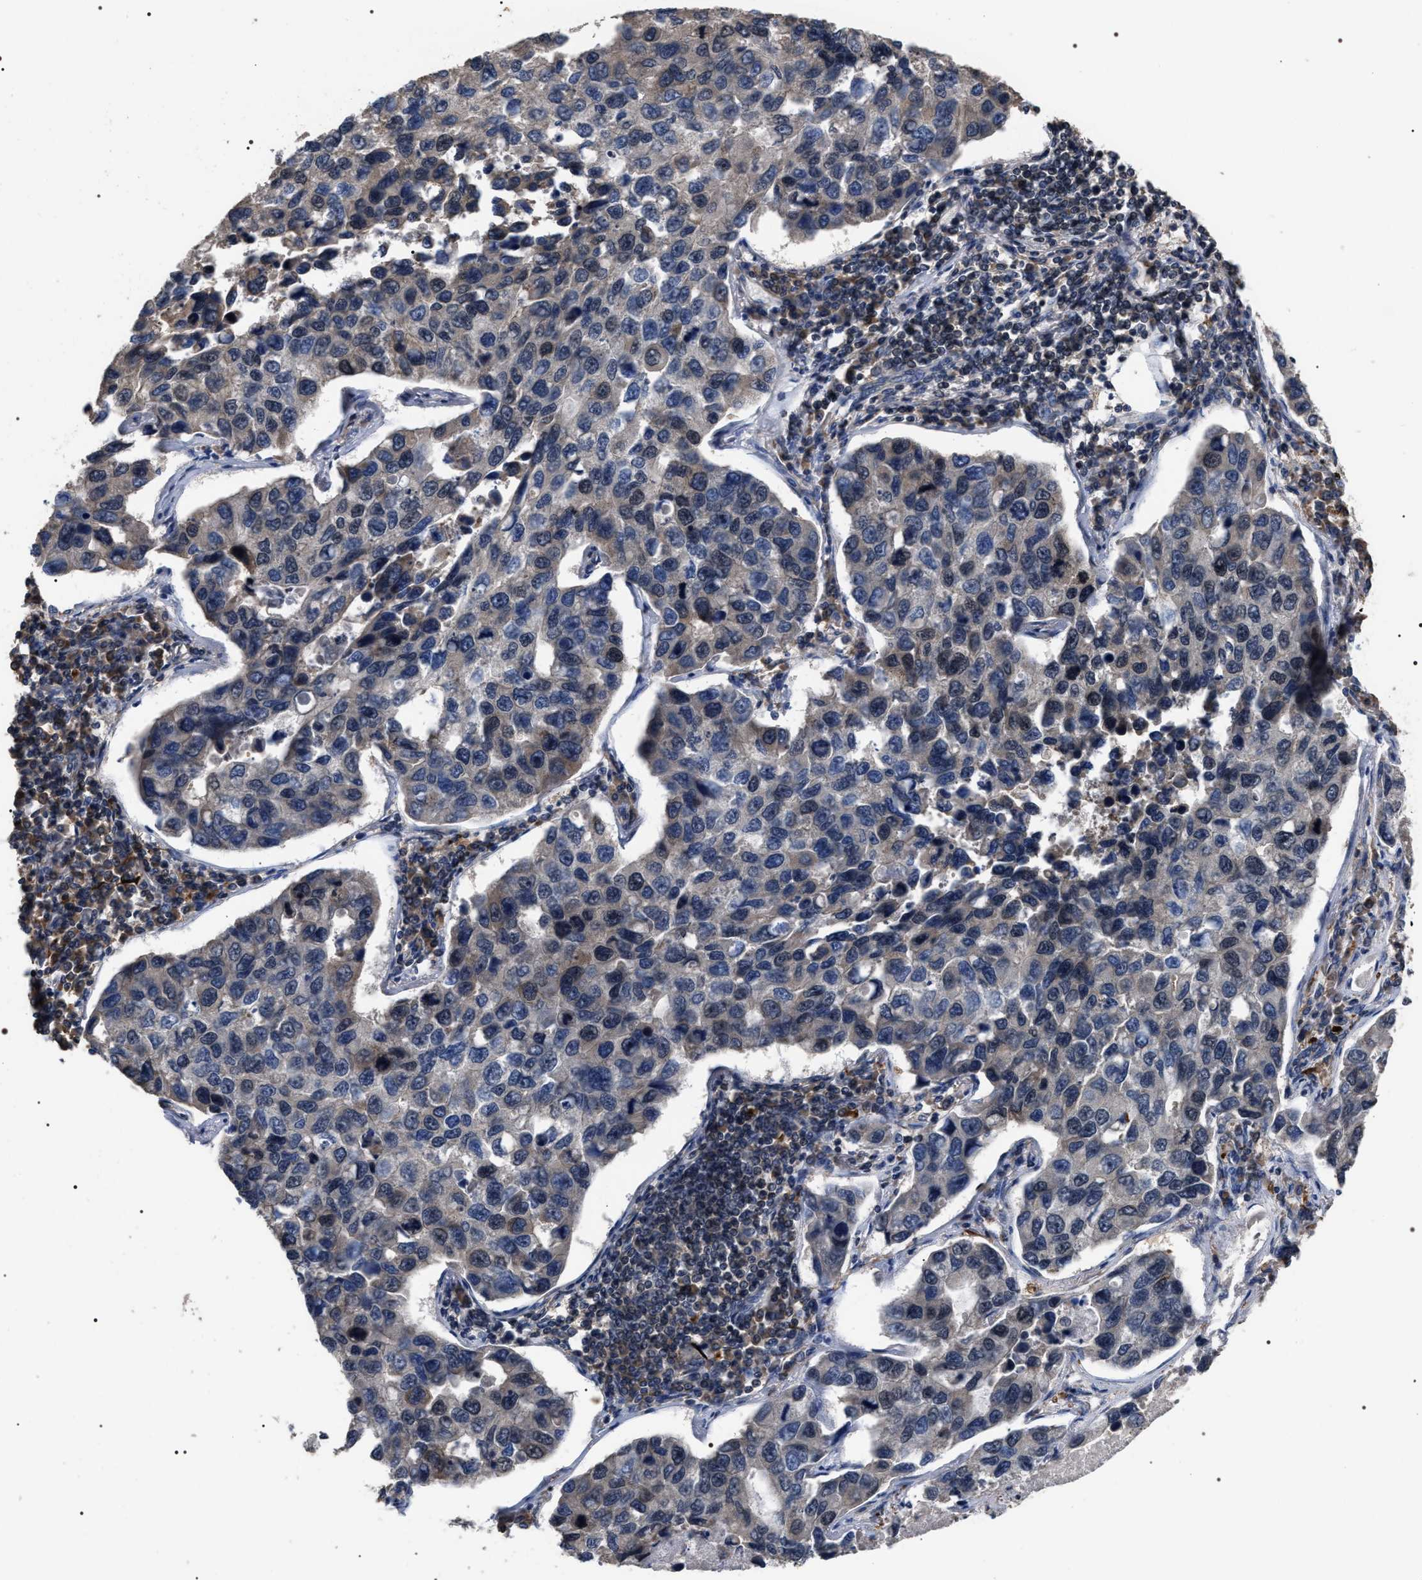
{"staining": {"intensity": "weak", "quantity": "<25%", "location": "cytoplasmic/membranous"}, "tissue": "lung cancer", "cell_type": "Tumor cells", "image_type": "cancer", "snomed": [{"axis": "morphology", "description": "Adenocarcinoma, NOS"}, {"axis": "topography", "description": "Lung"}], "caption": "DAB immunohistochemical staining of human lung cancer displays no significant staining in tumor cells. (IHC, brightfield microscopy, high magnification).", "gene": "UPF3A", "patient": {"sex": "male", "age": 64}}